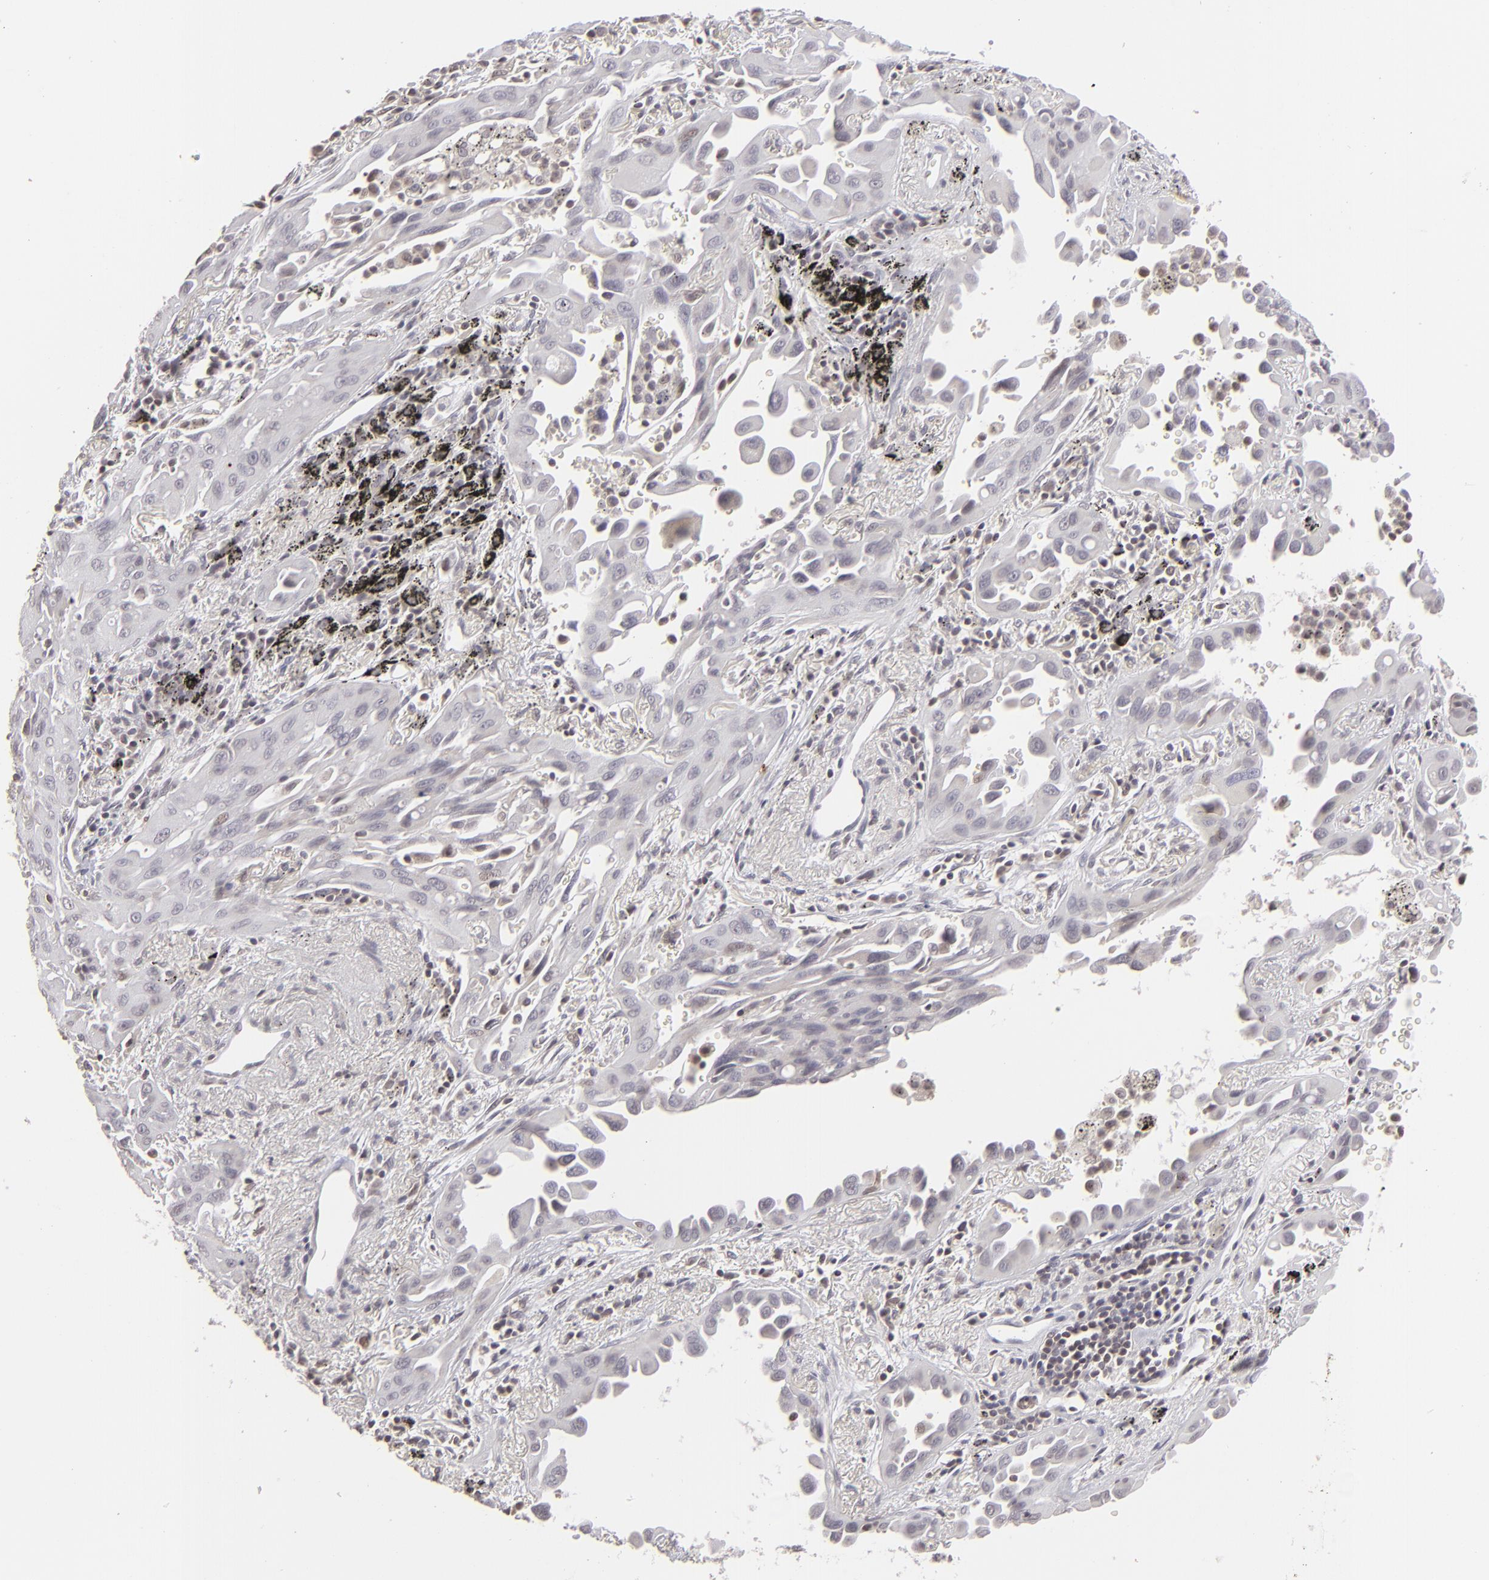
{"staining": {"intensity": "negative", "quantity": "none", "location": "none"}, "tissue": "lung cancer", "cell_type": "Tumor cells", "image_type": "cancer", "snomed": [{"axis": "morphology", "description": "Adenocarcinoma, NOS"}, {"axis": "topography", "description": "Lung"}], "caption": "The immunohistochemistry photomicrograph has no significant positivity in tumor cells of lung cancer (adenocarcinoma) tissue. The staining is performed using DAB brown chromogen with nuclei counter-stained in using hematoxylin.", "gene": "CLDN2", "patient": {"sex": "male", "age": 68}}